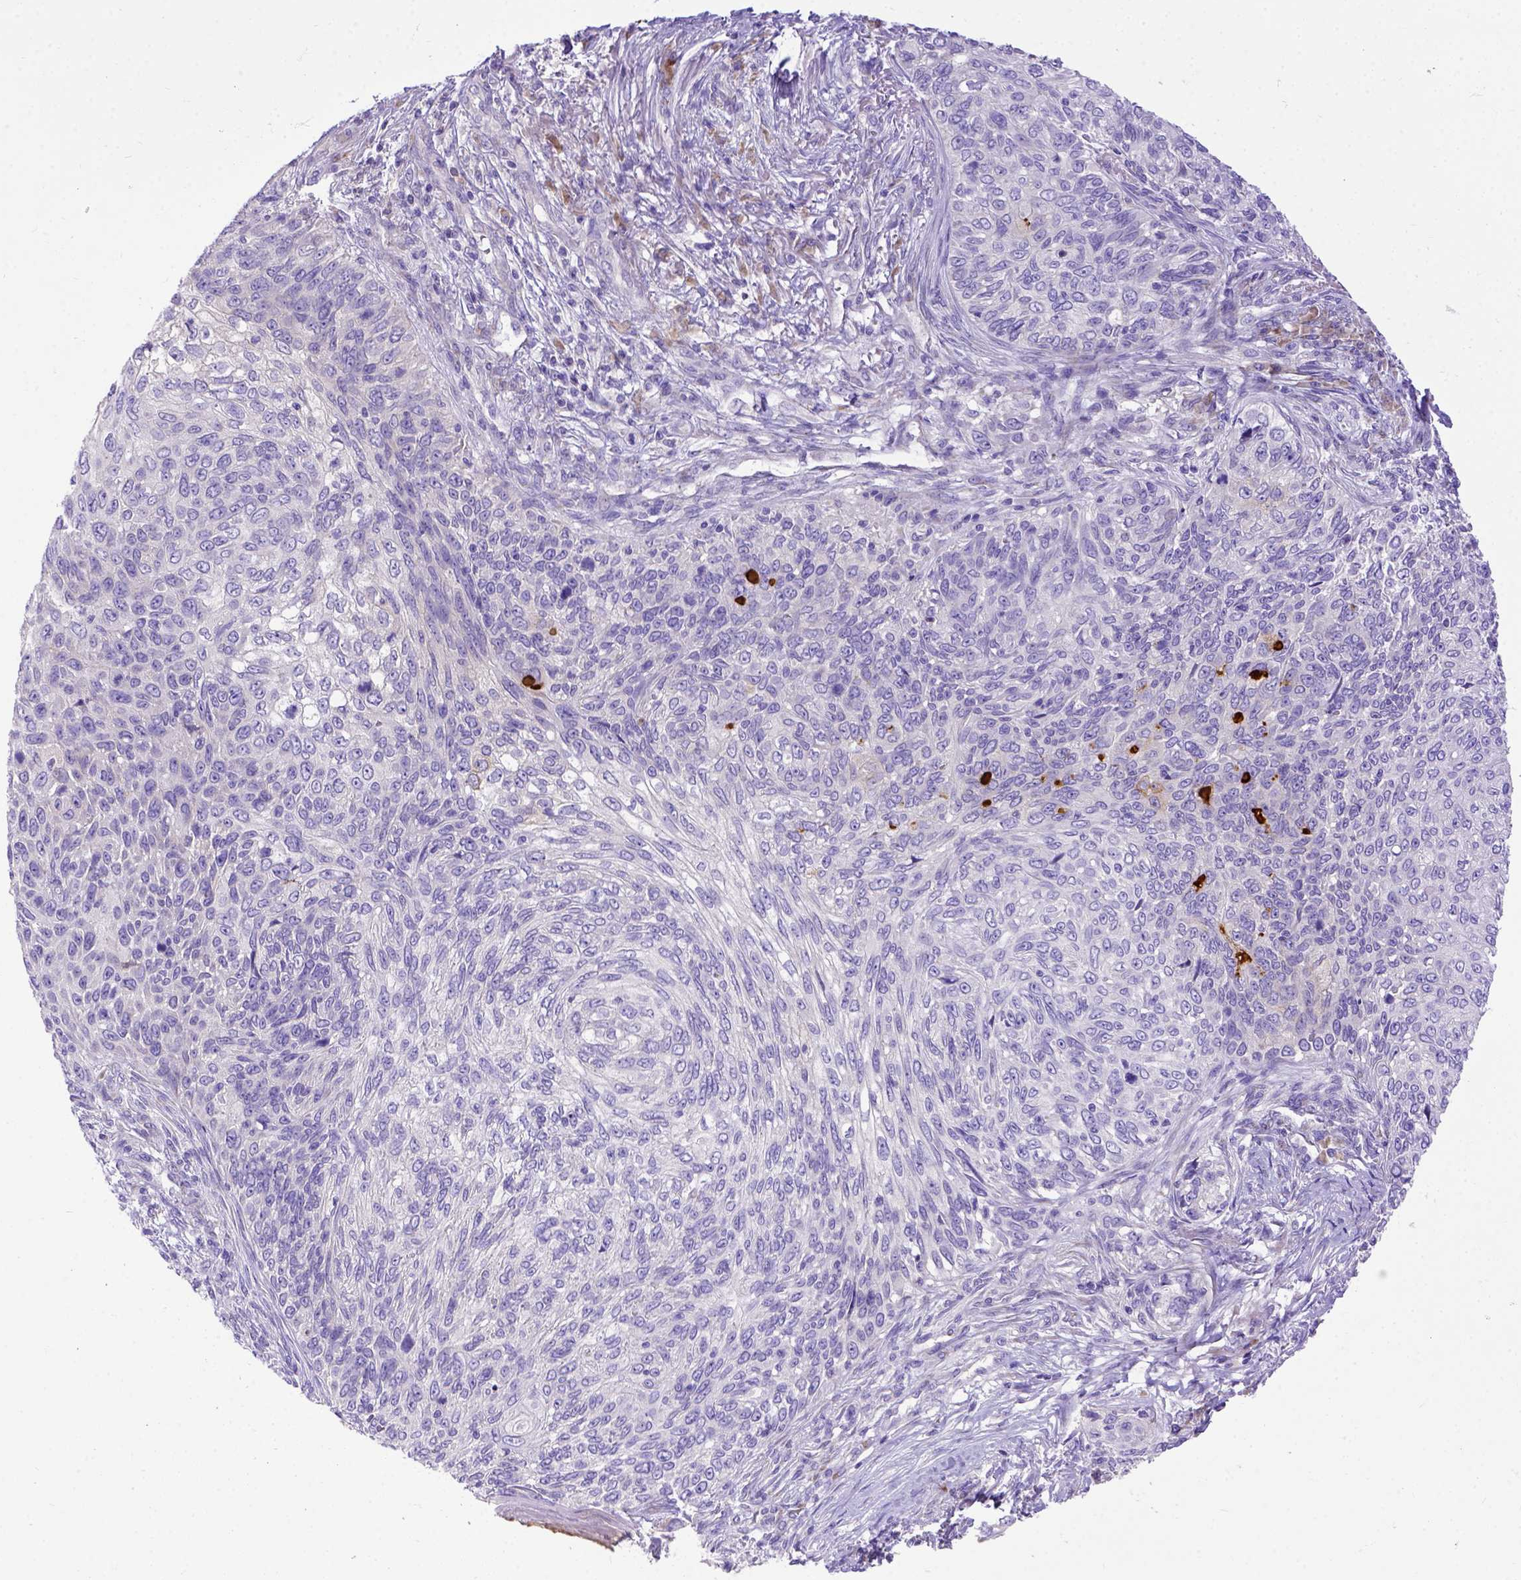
{"staining": {"intensity": "negative", "quantity": "none", "location": "none"}, "tissue": "skin cancer", "cell_type": "Tumor cells", "image_type": "cancer", "snomed": [{"axis": "morphology", "description": "Squamous cell carcinoma, NOS"}, {"axis": "topography", "description": "Skin"}], "caption": "This is an immunohistochemistry histopathology image of skin cancer. There is no positivity in tumor cells.", "gene": "CFAP300", "patient": {"sex": "male", "age": 92}}